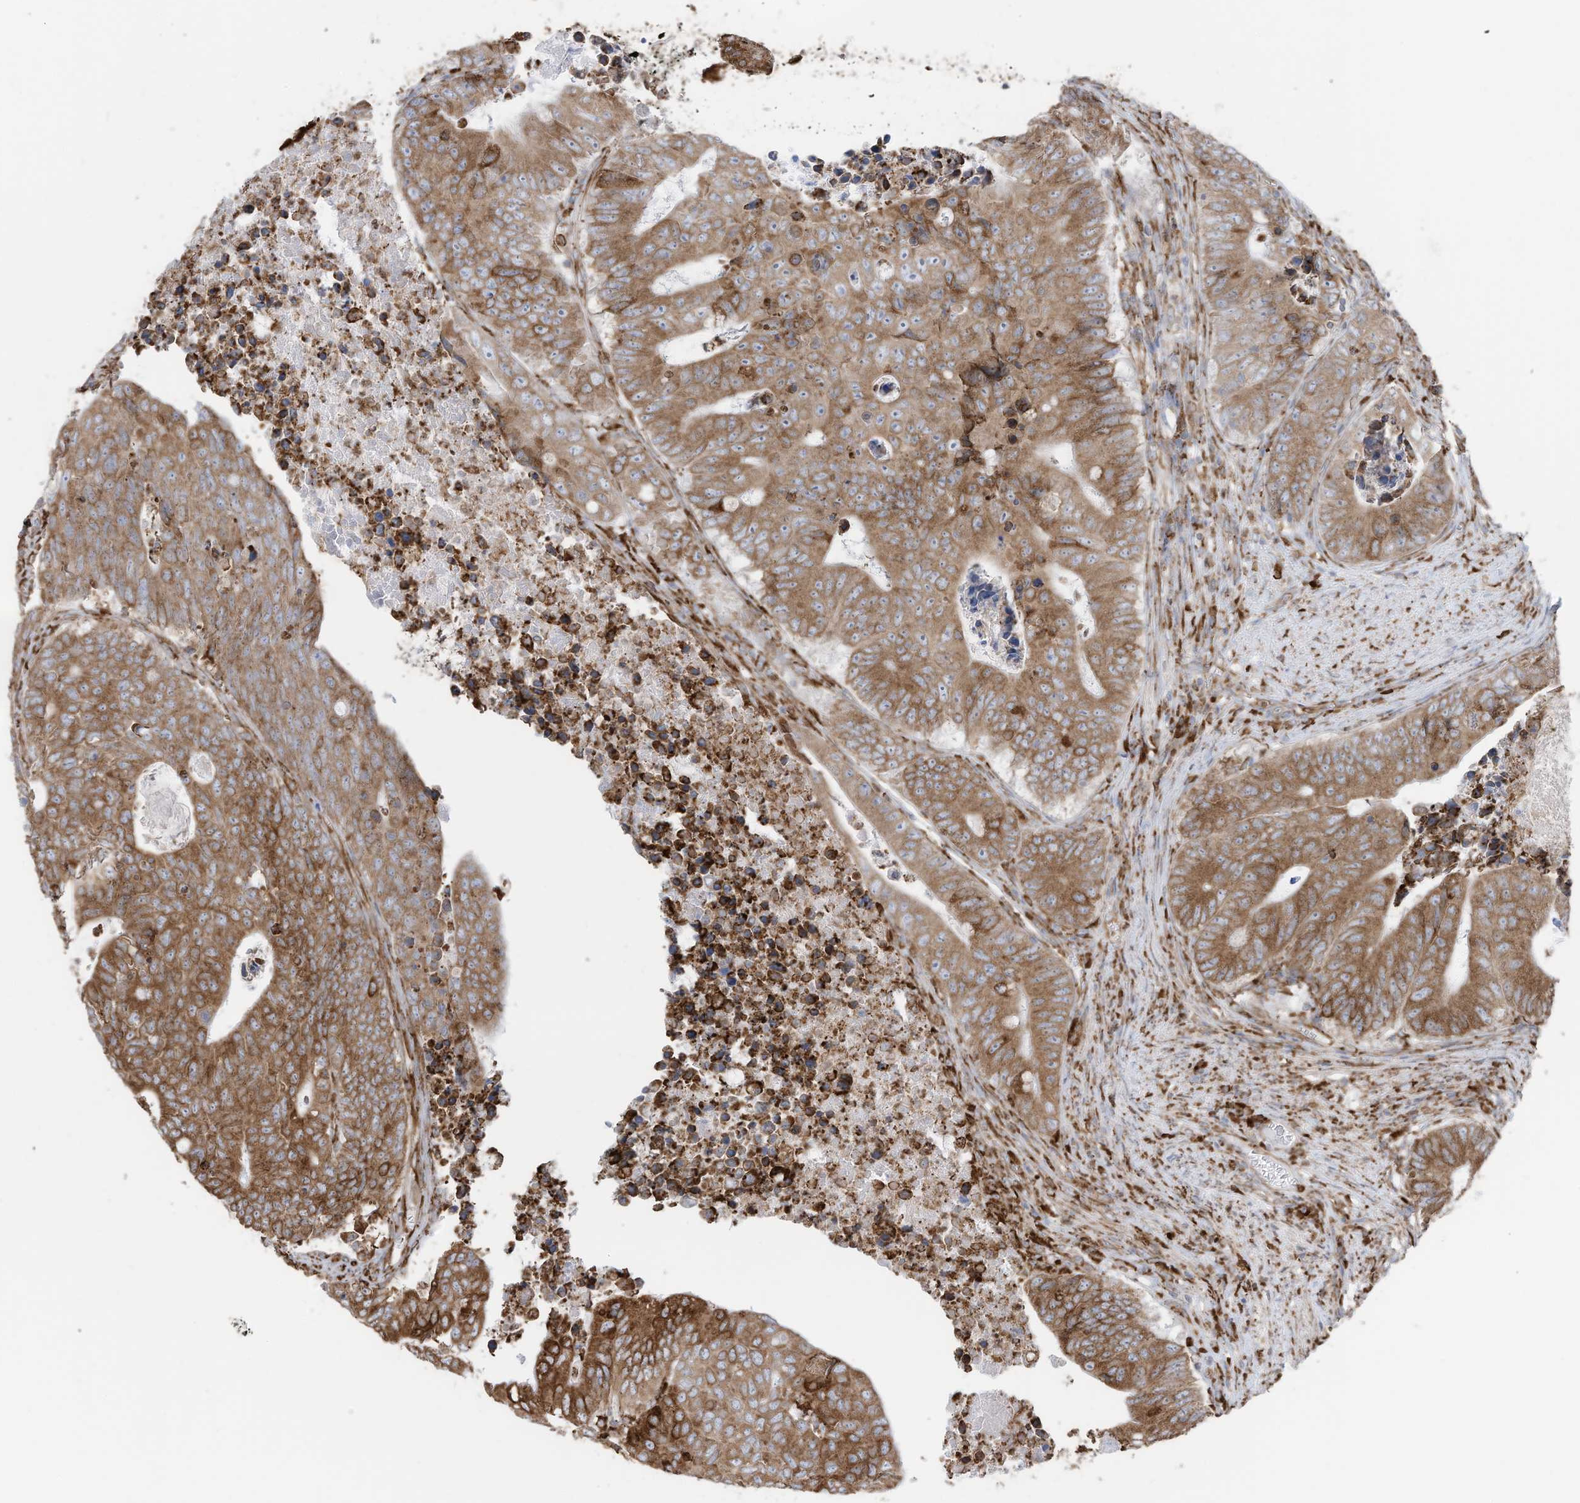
{"staining": {"intensity": "moderate", "quantity": ">75%", "location": "cytoplasmic/membranous"}, "tissue": "colorectal cancer", "cell_type": "Tumor cells", "image_type": "cancer", "snomed": [{"axis": "morphology", "description": "Adenocarcinoma, NOS"}, {"axis": "topography", "description": "Colon"}], "caption": "High-power microscopy captured an IHC histopathology image of colorectal cancer, revealing moderate cytoplasmic/membranous staining in about >75% of tumor cells.", "gene": "ZNF354C", "patient": {"sex": "male", "age": 87}}